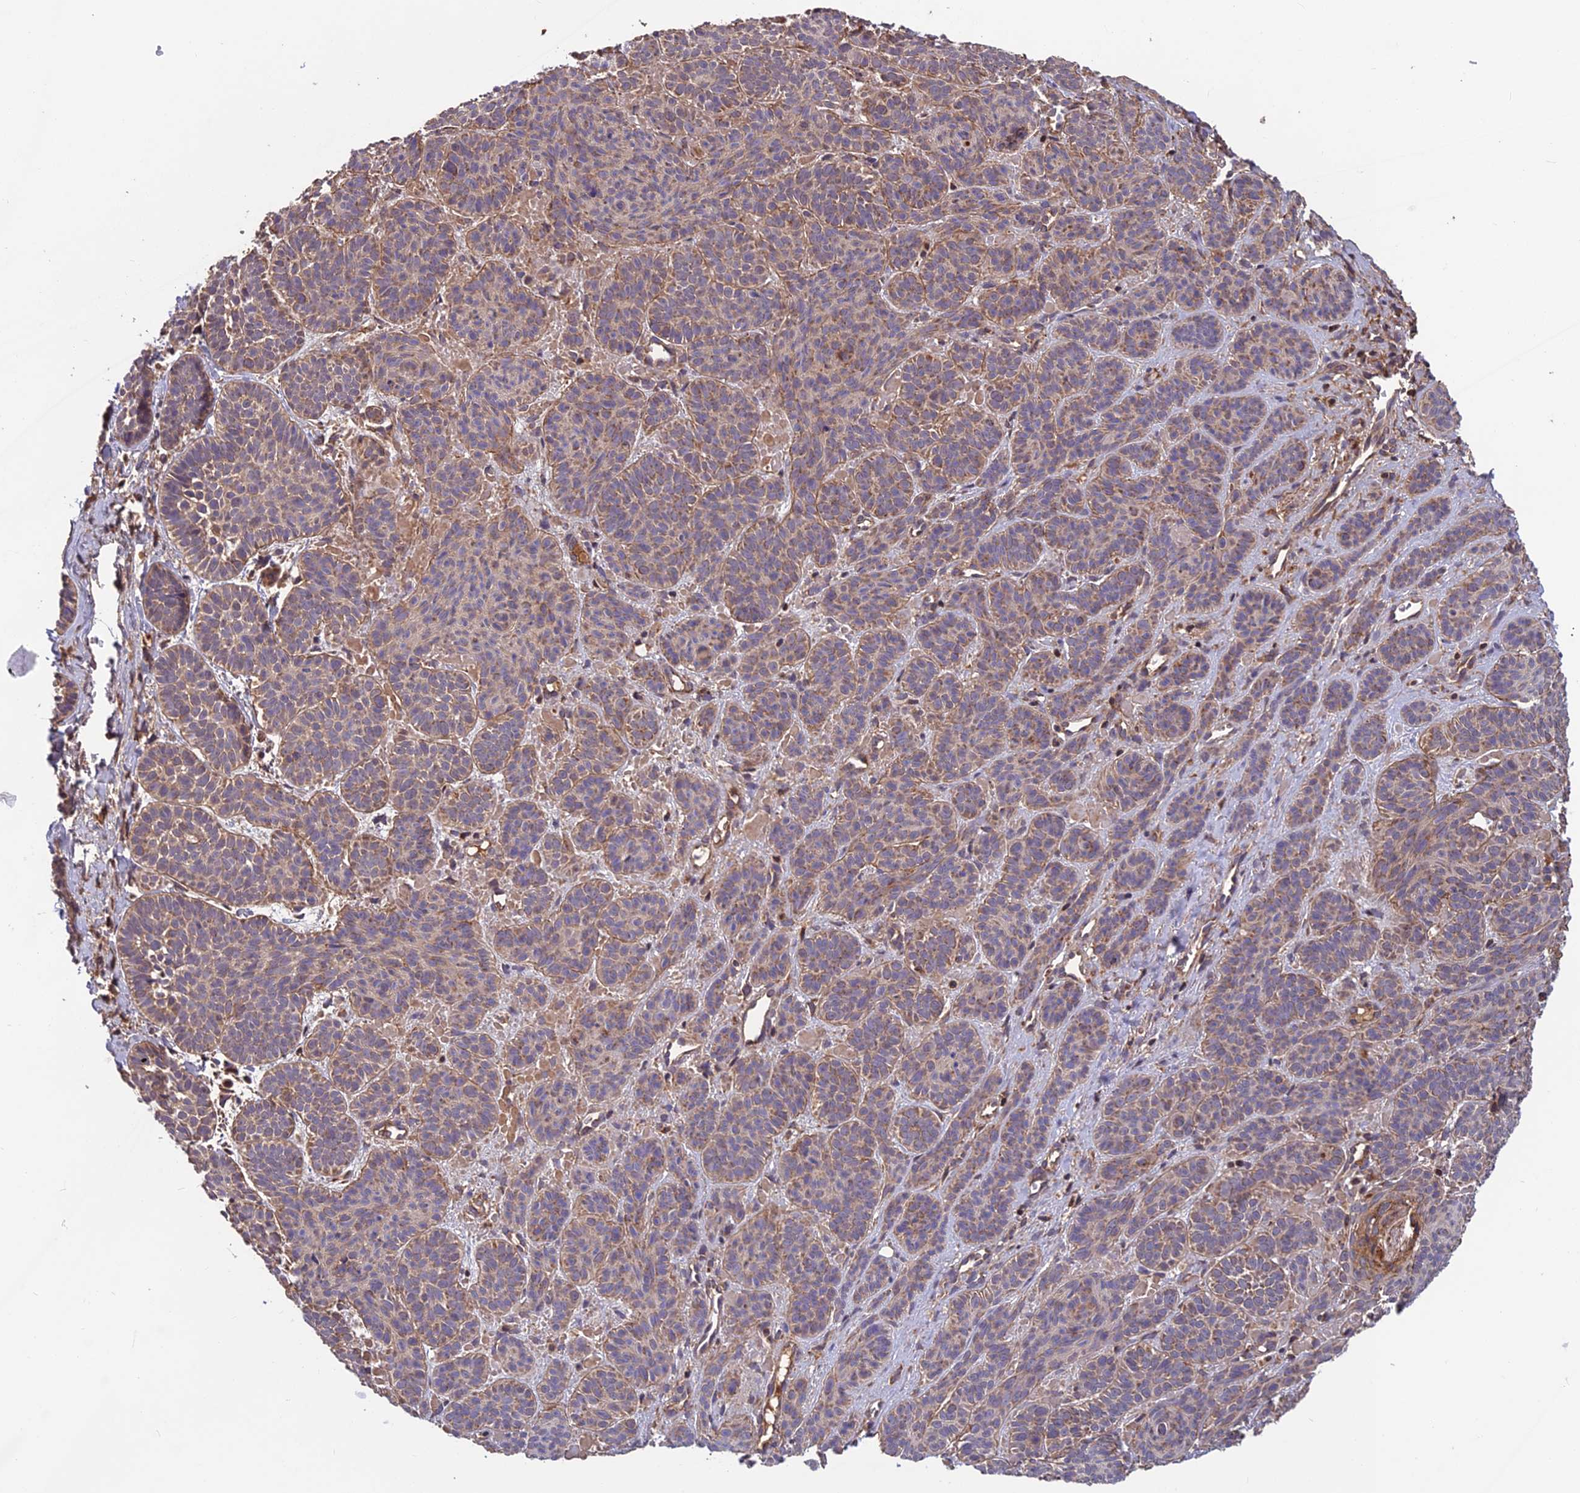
{"staining": {"intensity": "weak", "quantity": ">75%", "location": "cytoplasmic/membranous"}, "tissue": "skin cancer", "cell_type": "Tumor cells", "image_type": "cancer", "snomed": [{"axis": "morphology", "description": "Basal cell carcinoma"}, {"axis": "topography", "description": "Skin"}], "caption": "Tumor cells display low levels of weak cytoplasmic/membranous positivity in approximately >75% of cells in human skin basal cell carcinoma.", "gene": "CCDC15", "patient": {"sex": "male", "age": 85}}